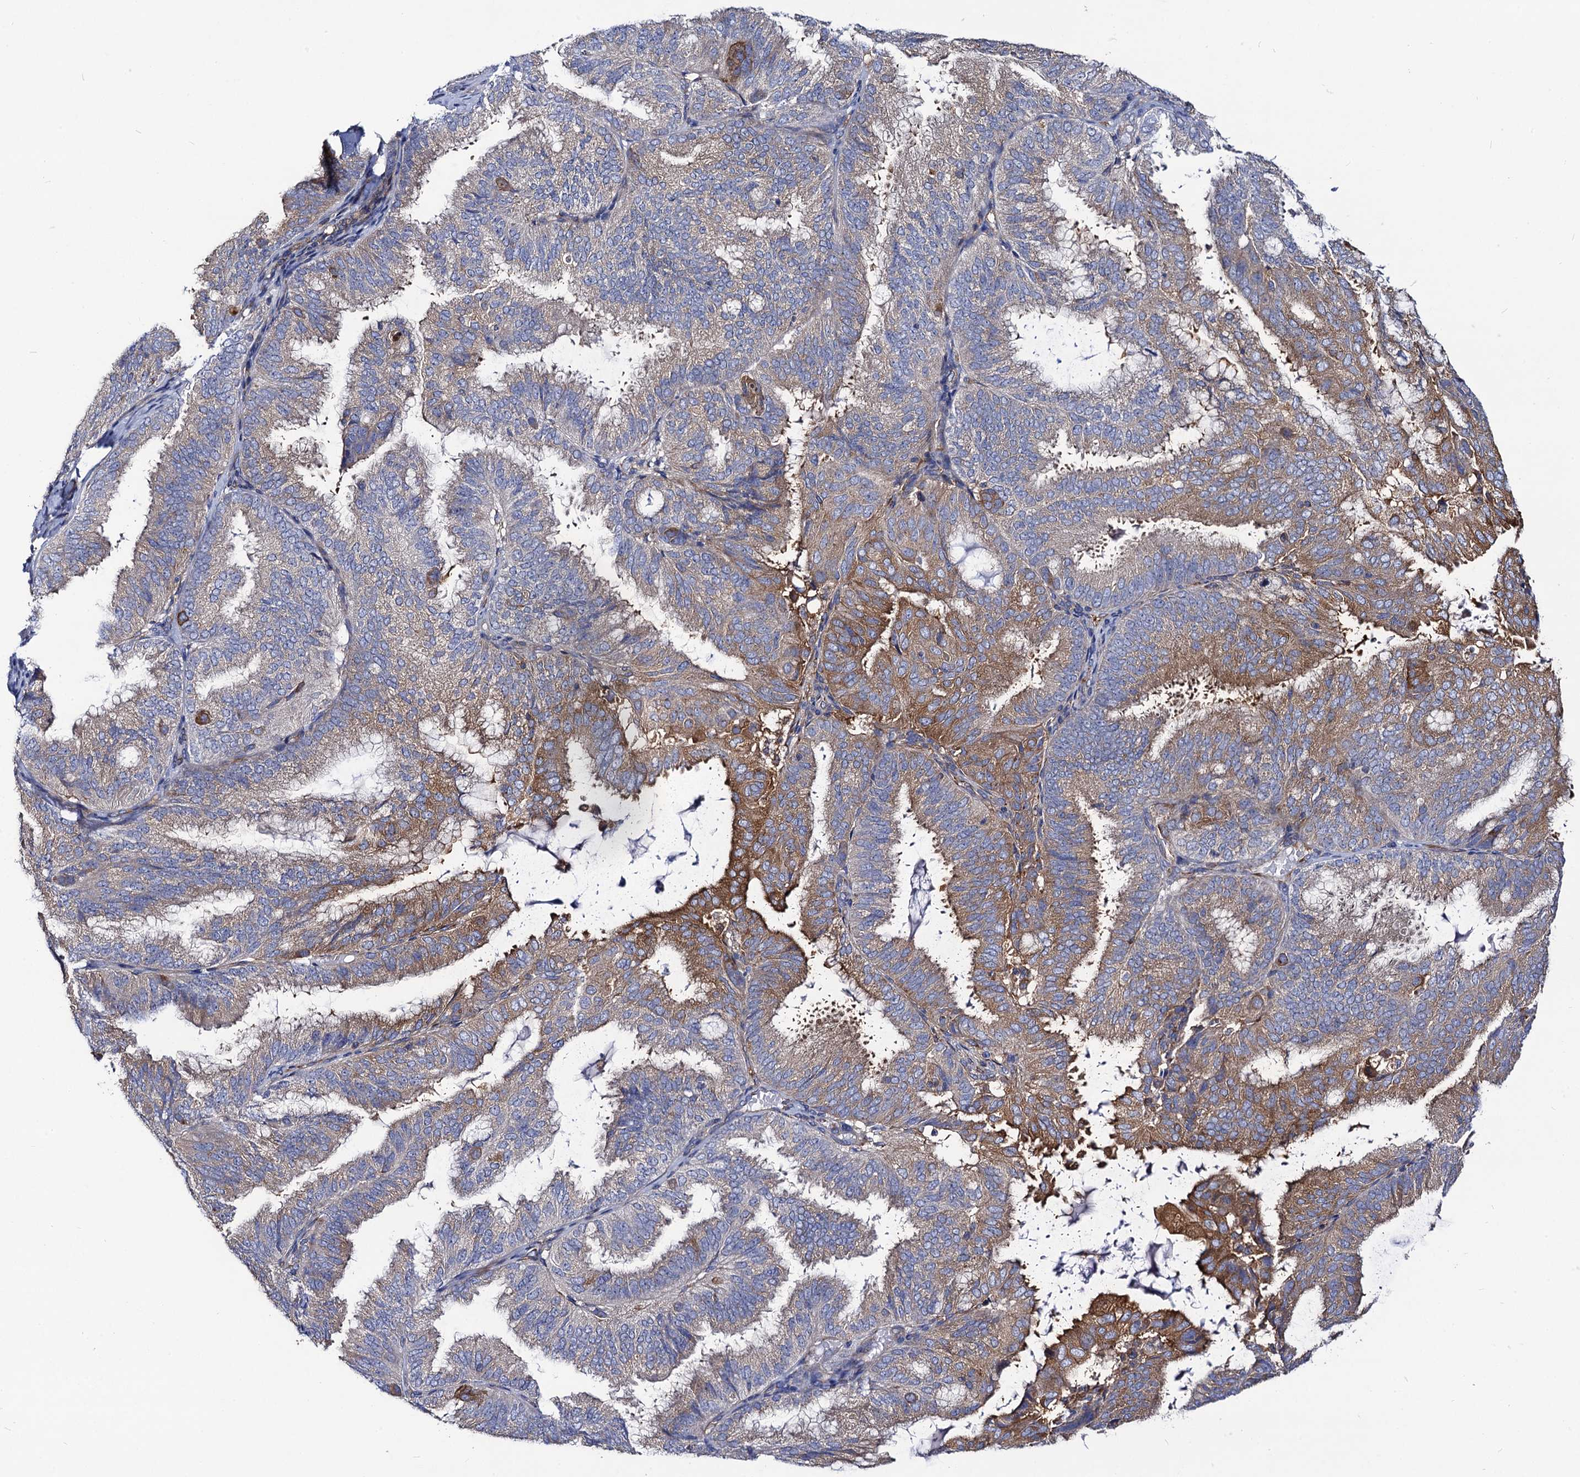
{"staining": {"intensity": "moderate", "quantity": "25%-75%", "location": "cytoplasmic/membranous"}, "tissue": "endometrial cancer", "cell_type": "Tumor cells", "image_type": "cancer", "snomed": [{"axis": "morphology", "description": "Adenocarcinoma, NOS"}, {"axis": "topography", "description": "Endometrium"}], "caption": "An IHC histopathology image of tumor tissue is shown. Protein staining in brown shows moderate cytoplasmic/membranous positivity in endometrial cancer (adenocarcinoma) within tumor cells.", "gene": "DYDC1", "patient": {"sex": "female", "age": 49}}